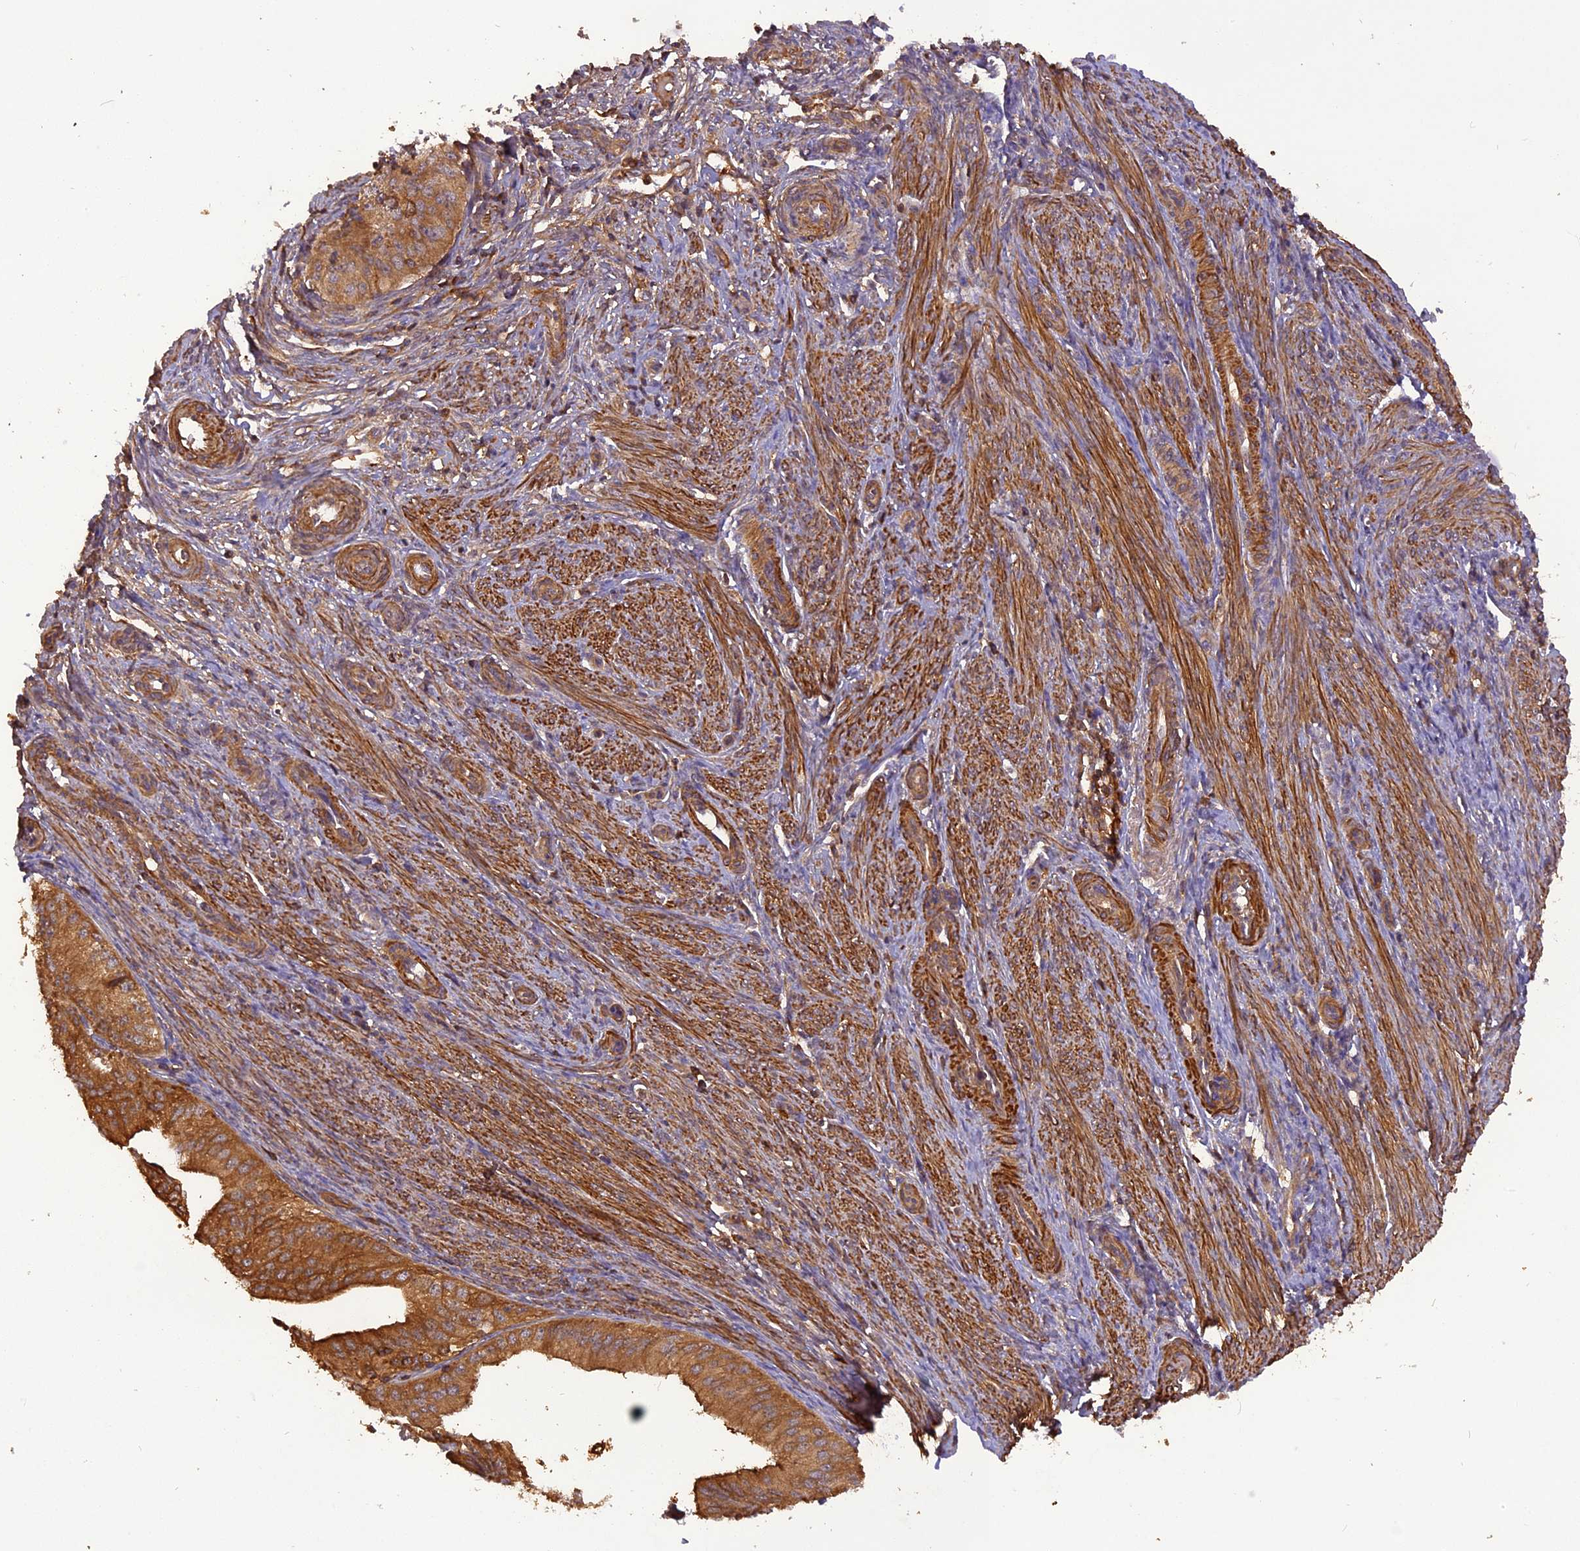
{"staining": {"intensity": "moderate", "quantity": ">75%", "location": "cytoplasmic/membranous"}, "tissue": "endometrial cancer", "cell_type": "Tumor cells", "image_type": "cancer", "snomed": [{"axis": "morphology", "description": "Adenocarcinoma, NOS"}, {"axis": "topography", "description": "Endometrium"}], "caption": "This is an image of immunohistochemistry staining of endometrial cancer (adenocarcinoma), which shows moderate expression in the cytoplasmic/membranous of tumor cells.", "gene": "STOML1", "patient": {"sex": "female", "age": 50}}